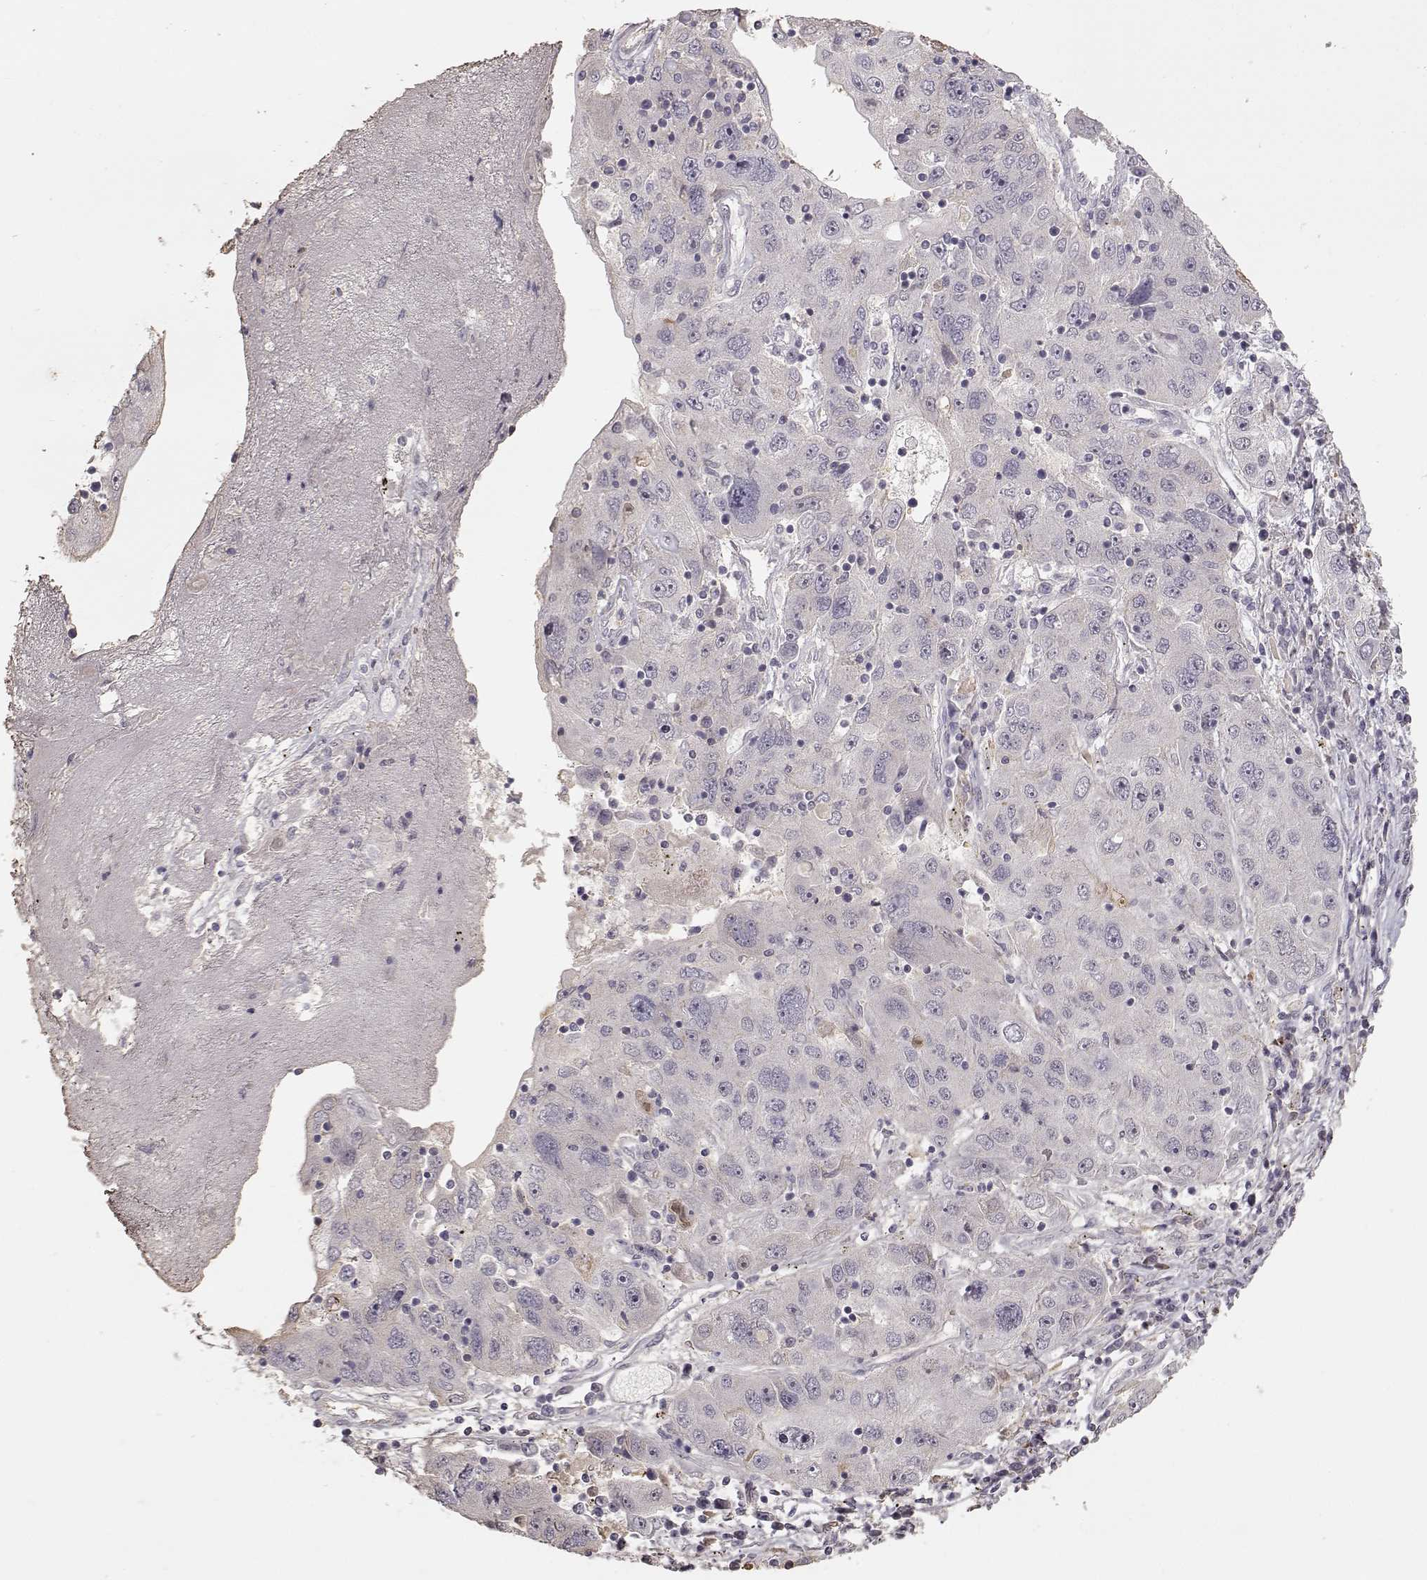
{"staining": {"intensity": "negative", "quantity": "none", "location": "none"}, "tissue": "stomach cancer", "cell_type": "Tumor cells", "image_type": "cancer", "snomed": [{"axis": "morphology", "description": "Adenocarcinoma, NOS"}, {"axis": "topography", "description": "Stomach"}], "caption": "High magnification brightfield microscopy of stomach cancer stained with DAB (3,3'-diaminobenzidine) (brown) and counterstained with hematoxylin (blue): tumor cells show no significant expression.", "gene": "PNMT", "patient": {"sex": "male", "age": 56}}